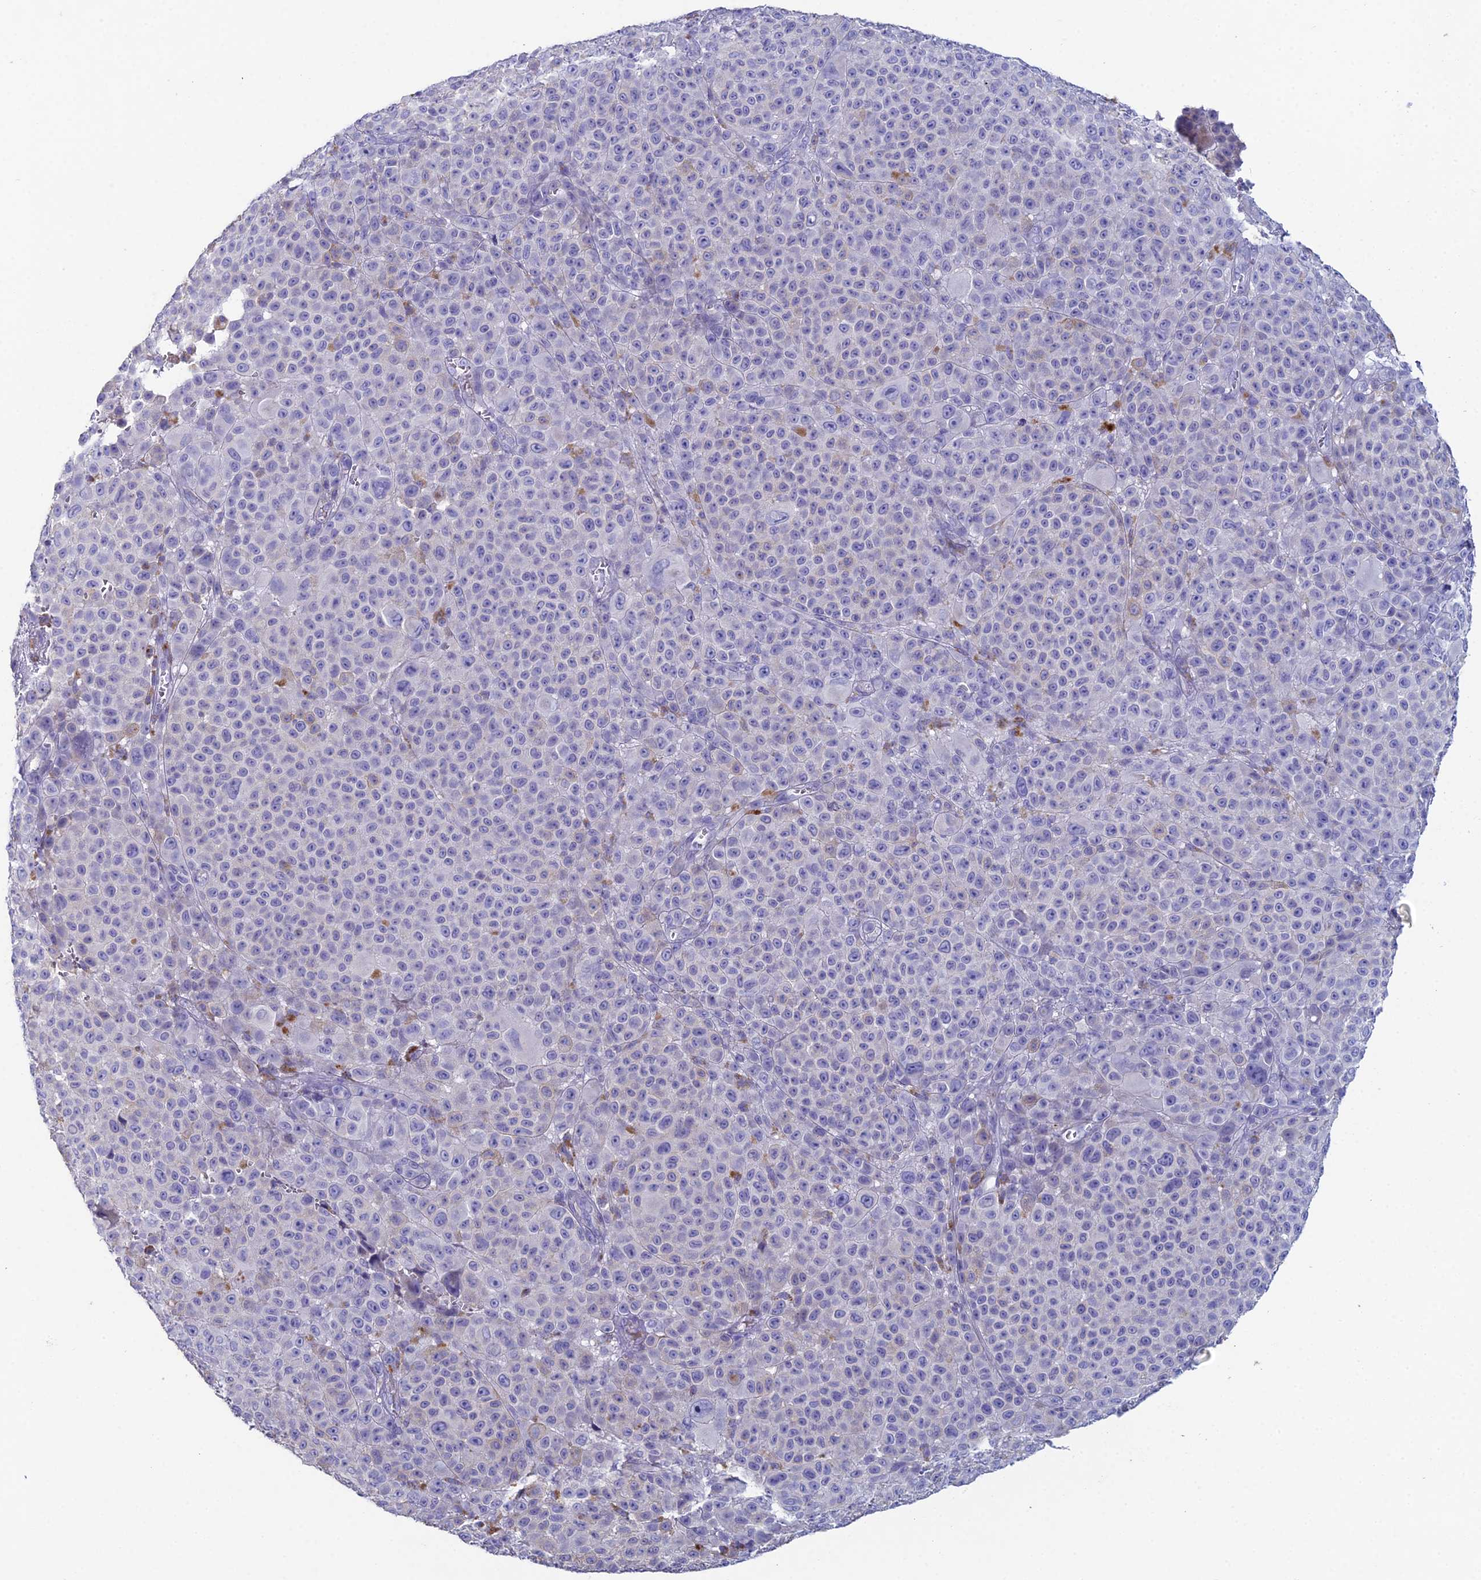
{"staining": {"intensity": "negative", "quantity": "none", "location": "none"}, "tissue": "melanoma", "cell_type": "Tumor cells", "image_type": "cancer", "snomed": [{"axis": "morphology", "description": "Malignant melanoma, NOS"}, {"axis": "topography", "description": "Skin"}], "caption": "Melanoma was stained to show a protein in brown. There is no significant staining in tumor cells.", "gene": "NCAM1", "patient": {"sex": "female", "age": 94}}